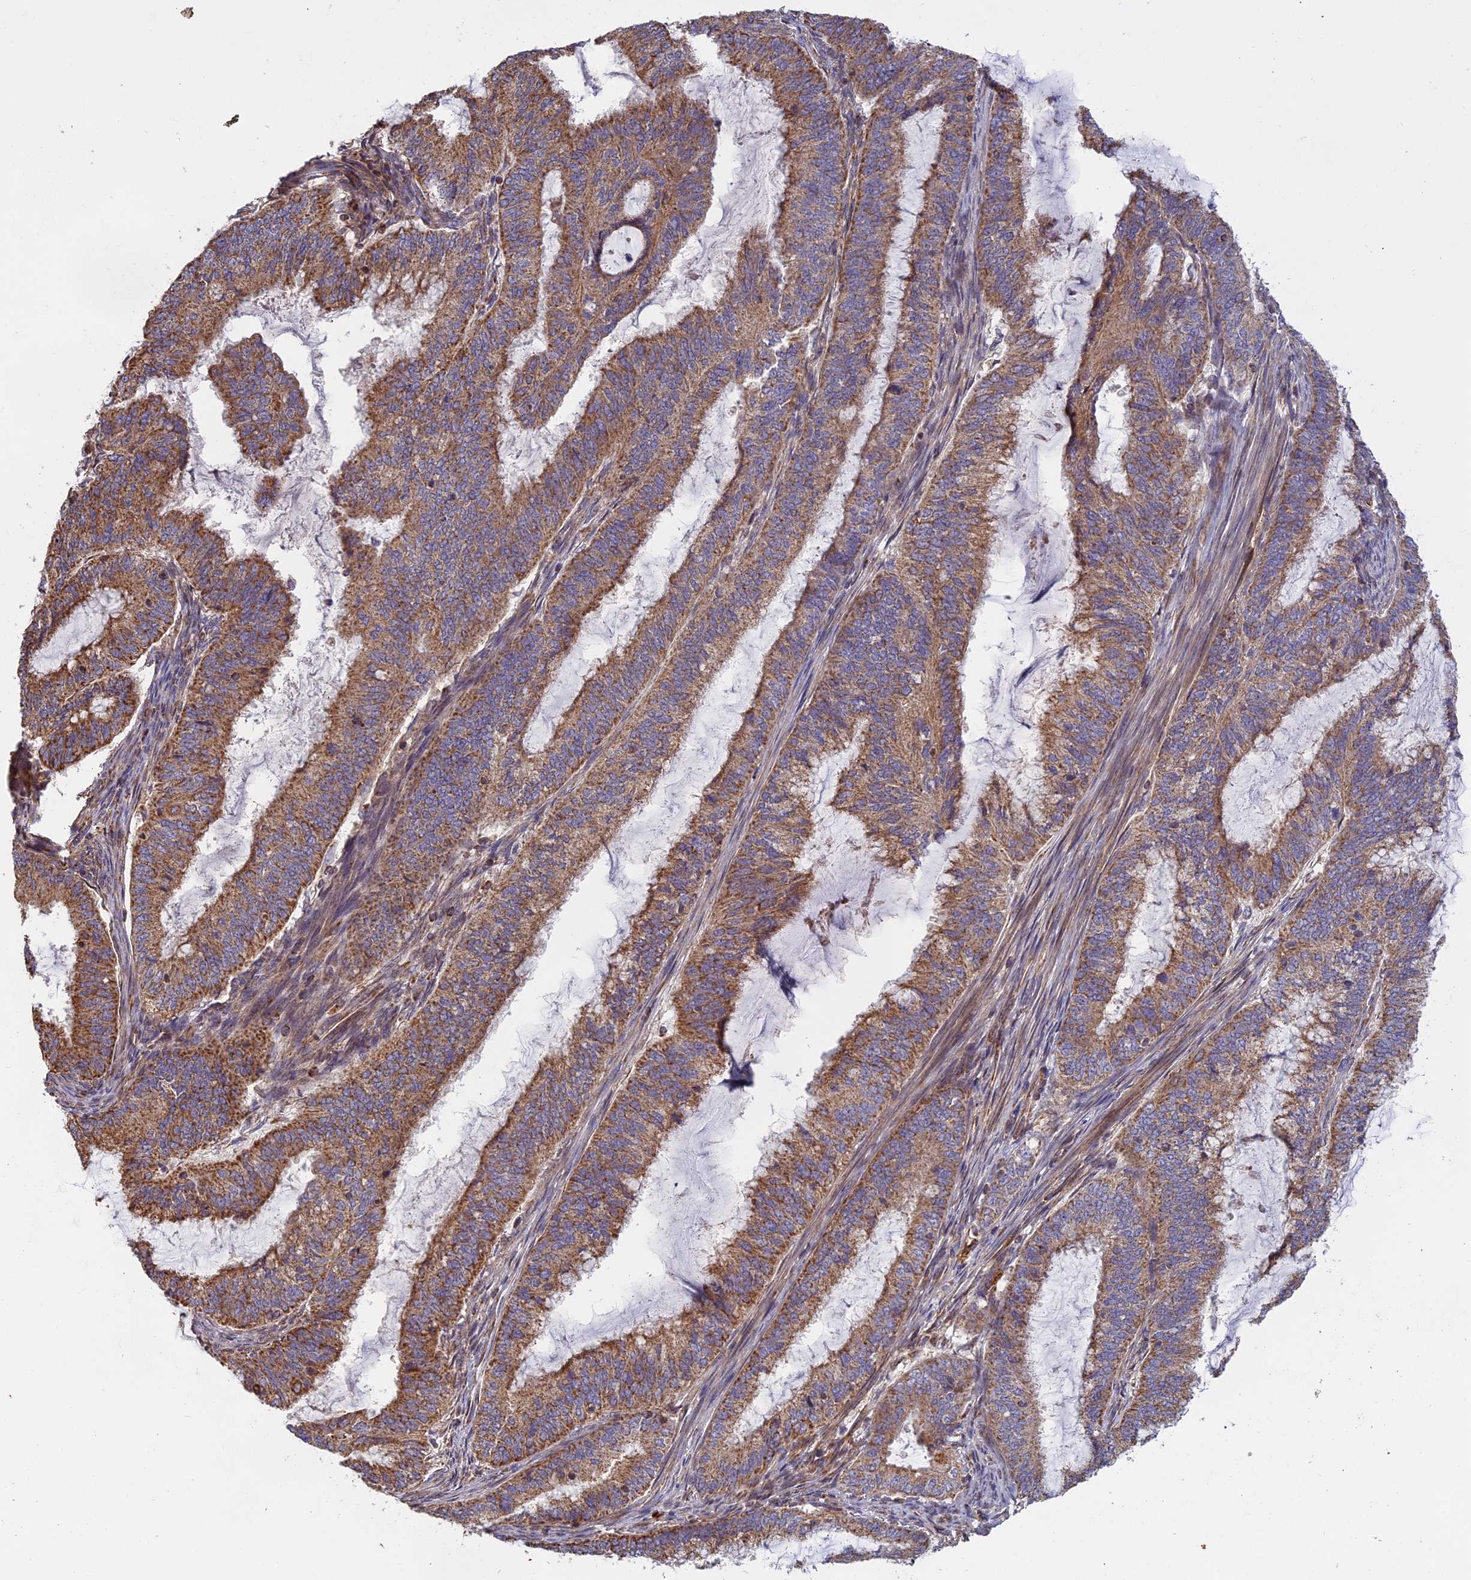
{"staining": {"intensity": "moderate", "quantity": ">75%", "location": "cytoplasmic/membranous"}, "tissue": "endometrial cancer", "cell_type": "Tumor cells", "image_type": "cancer", "snomed": [{"axis": "morphology", "description": "Adenocarcinoma, NOS"}, {"axis": "topography", "description": "Endometrium"}], "caption": "DAB immunohistochemical staining of endometrial cancer (adenocarcinoma) demonstrates moderate cytoplasmic/membranous protein staining in about >75% of tumor cells. Immunohistochemistry (ihc) stains the protein of interest in brown and the nuclei are stained blue.", "gene": "EDAR", "patient": {"sex": "female", "age": 51}}